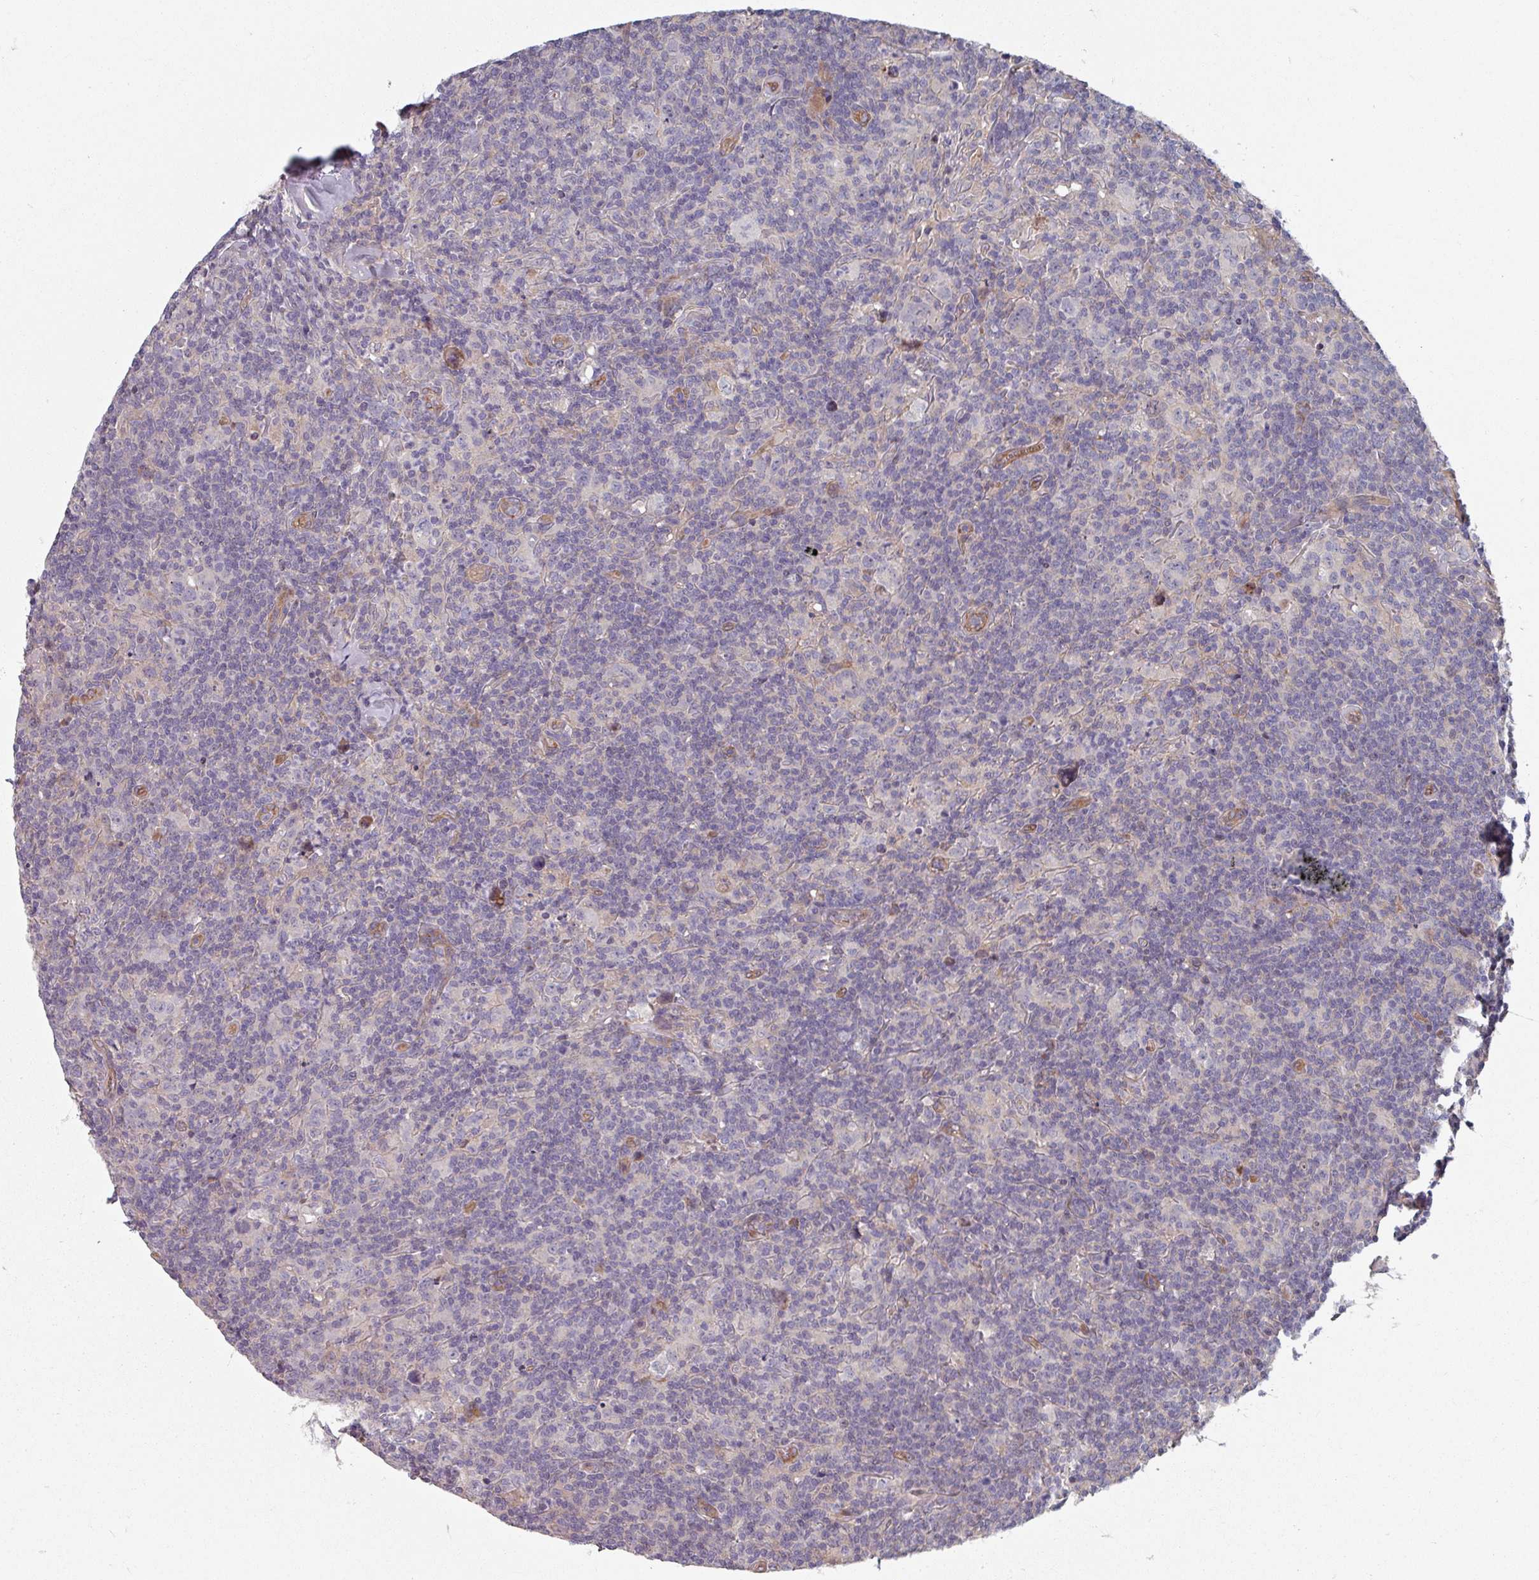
{"staining": {"intensity": "negative", "quantity": "none", "location": "none"}, "tissue": "lymphoma", "cell_type": "Tumor cells", "image_type": "cancer", "snomed": [{"axis": "morphology", "description": "Hodgkin's disease, NOS"}, {"axis": "topography", "description": "Lymph node"}], "caption": "Immunohistochemistry (IHC) micrograph of Hodgkin's disease stained for a protein (brown), which shows no positivity in tumor cells.", "gene": "C4BPB", "patient": {"sex": "female", "age": 18}}